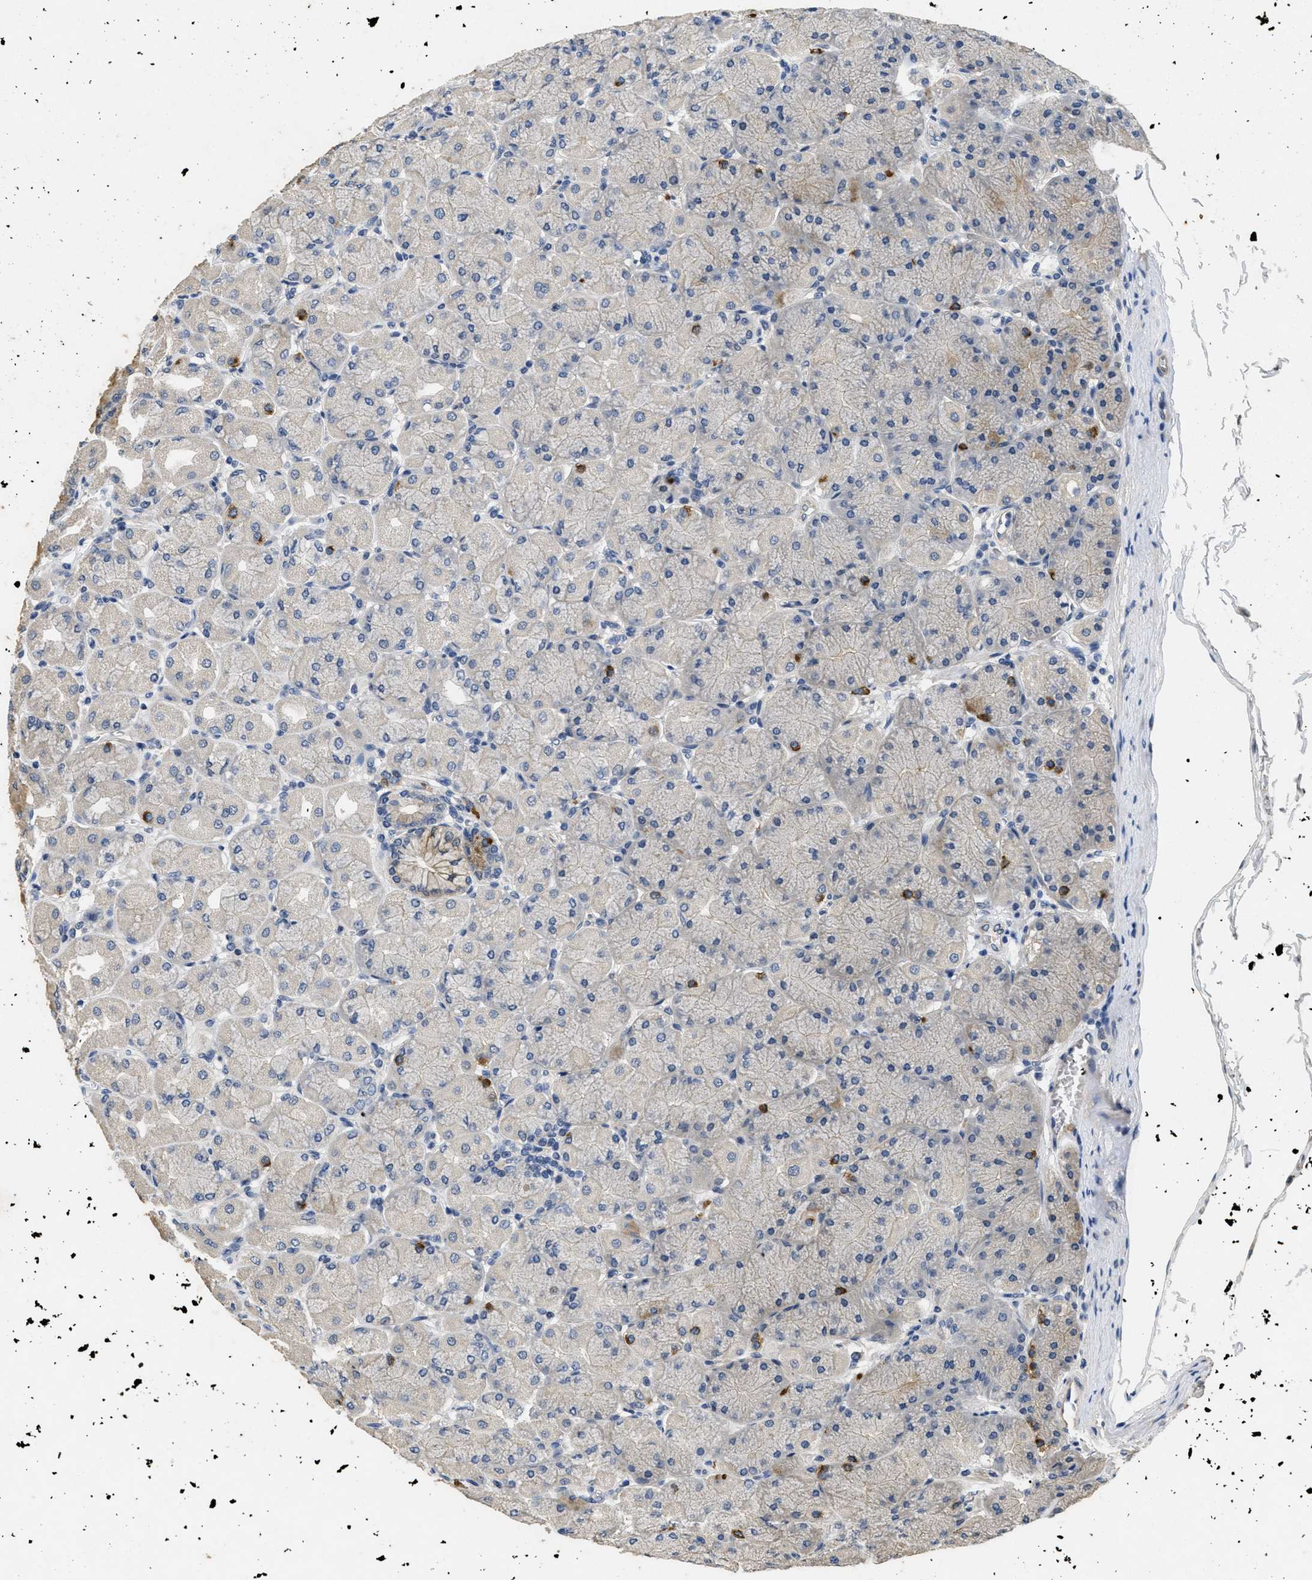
{"staining": {"intensity": "moderate", "quantity": "<25%", "location": "cytoplasmic/membranous"}, "tissue": "stomach", "cell_type": "Glandular cells", "image_type": "normal", "snomed": [{"axis": "morphology", "description": "Normal tissue, NOS"}, {"axis": "topography", "description": "Stomach, upper"}], "caption": "A micrograph of human stomach stained for a protein exhibits moderate cytoplasmic/membranous brown staining in glandular cells. (DAB (3,3'-diaminobenzidine) = brown stain, brightfield microscopy at high magnification).", "gene": "PAPOLG", "patient": {"sex": "female", "age": 56}}